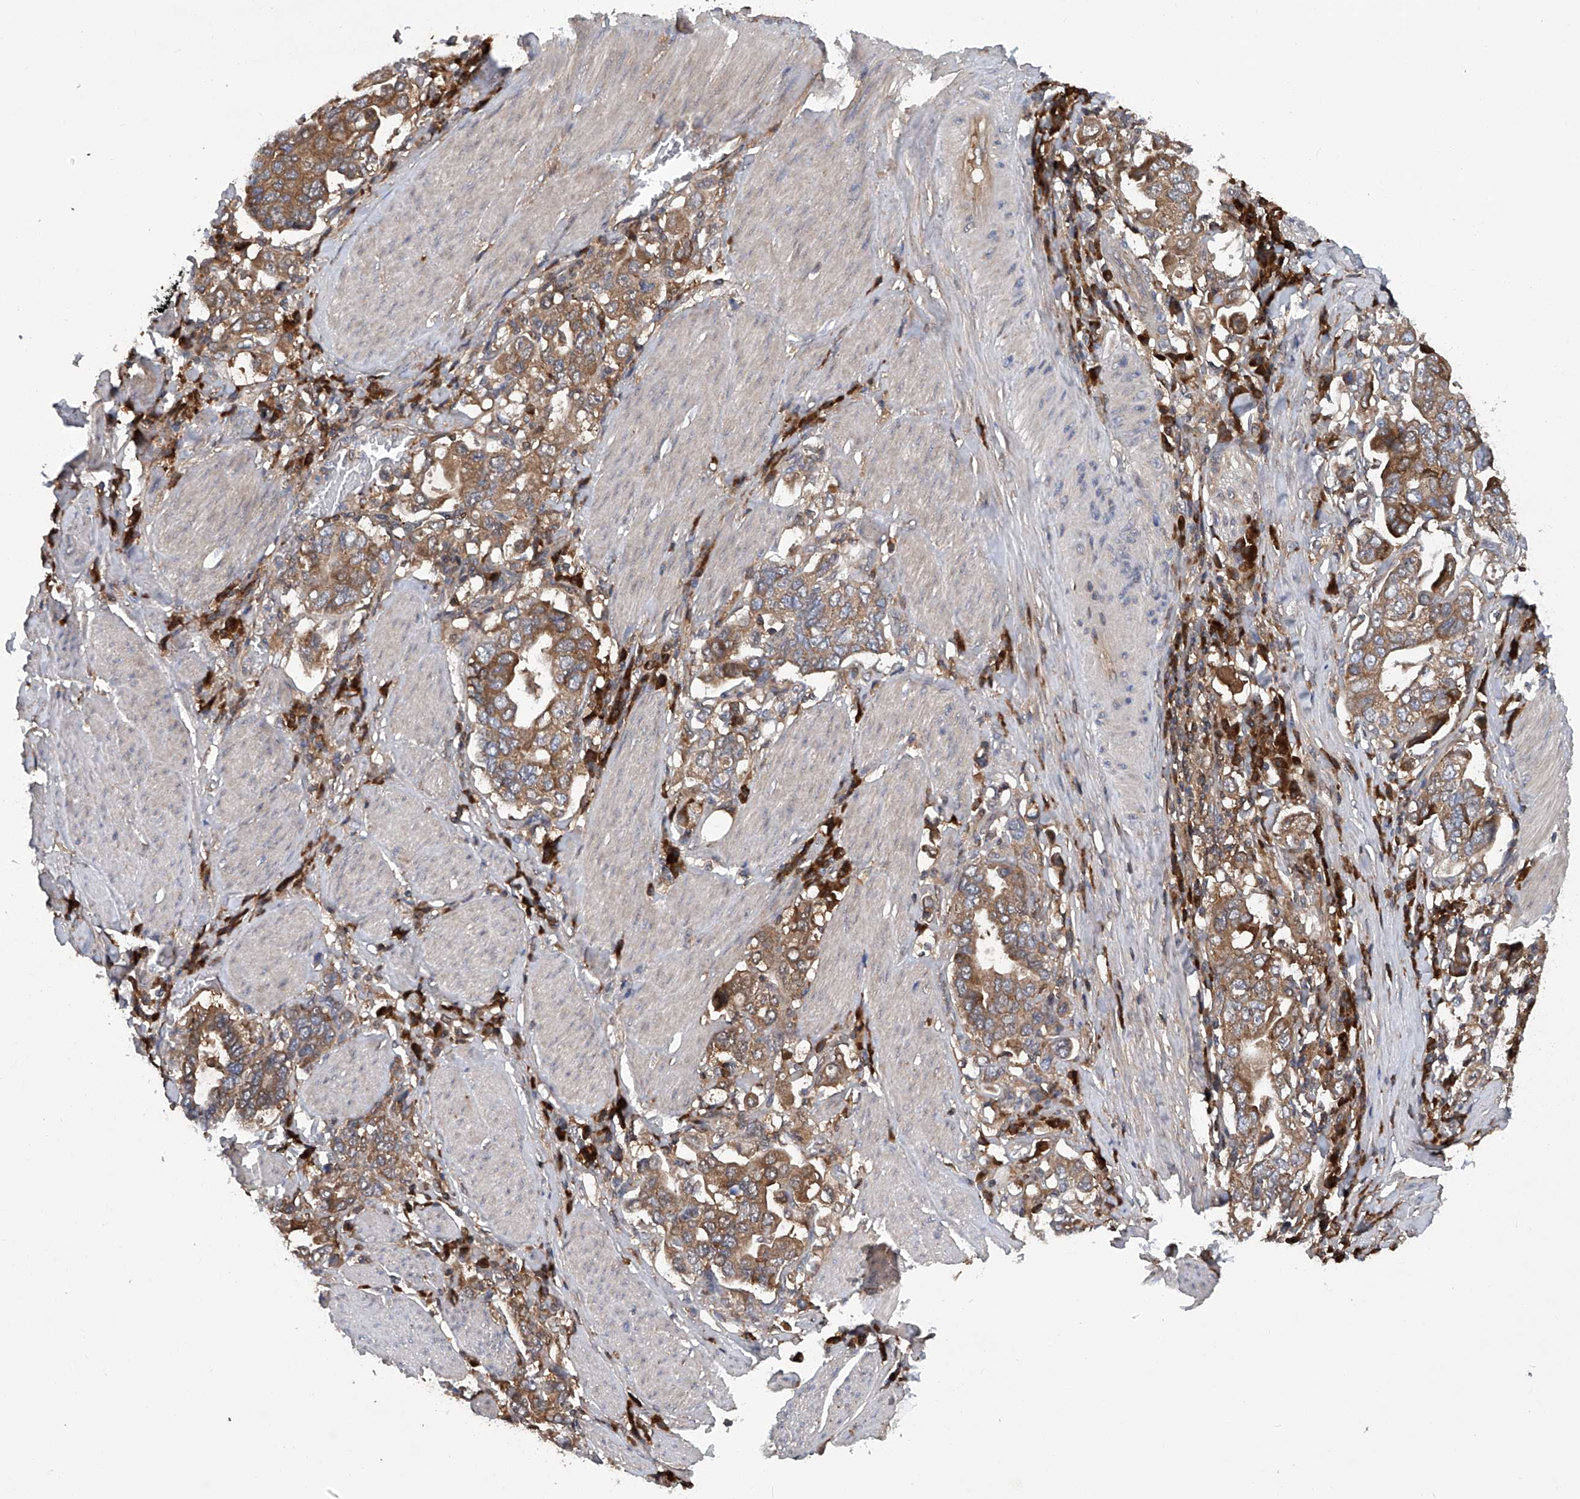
{"staining": {"intensity": "moderate", "quantity": ">75%", "location": "cytoplasmic/membranous"}, "tissue": "stomach cancer", "cell_type": "Tumor cells", "image_type": "cancer", "snomed": [{"axis": "morphology", "description": "Adenocarcinoma, NOS"}, {"axis": "topography", "description": "Stomach, upper"}], "caption": "DAB immunohistochemical staining of stomach cancer (adenocarcinoma) demonstrates moderate cytoplasmic/membranous protein positivity in about >75% of tumor cells.", "gene": "ASCC3", "patient": {"sex": "male", "age": 62}}